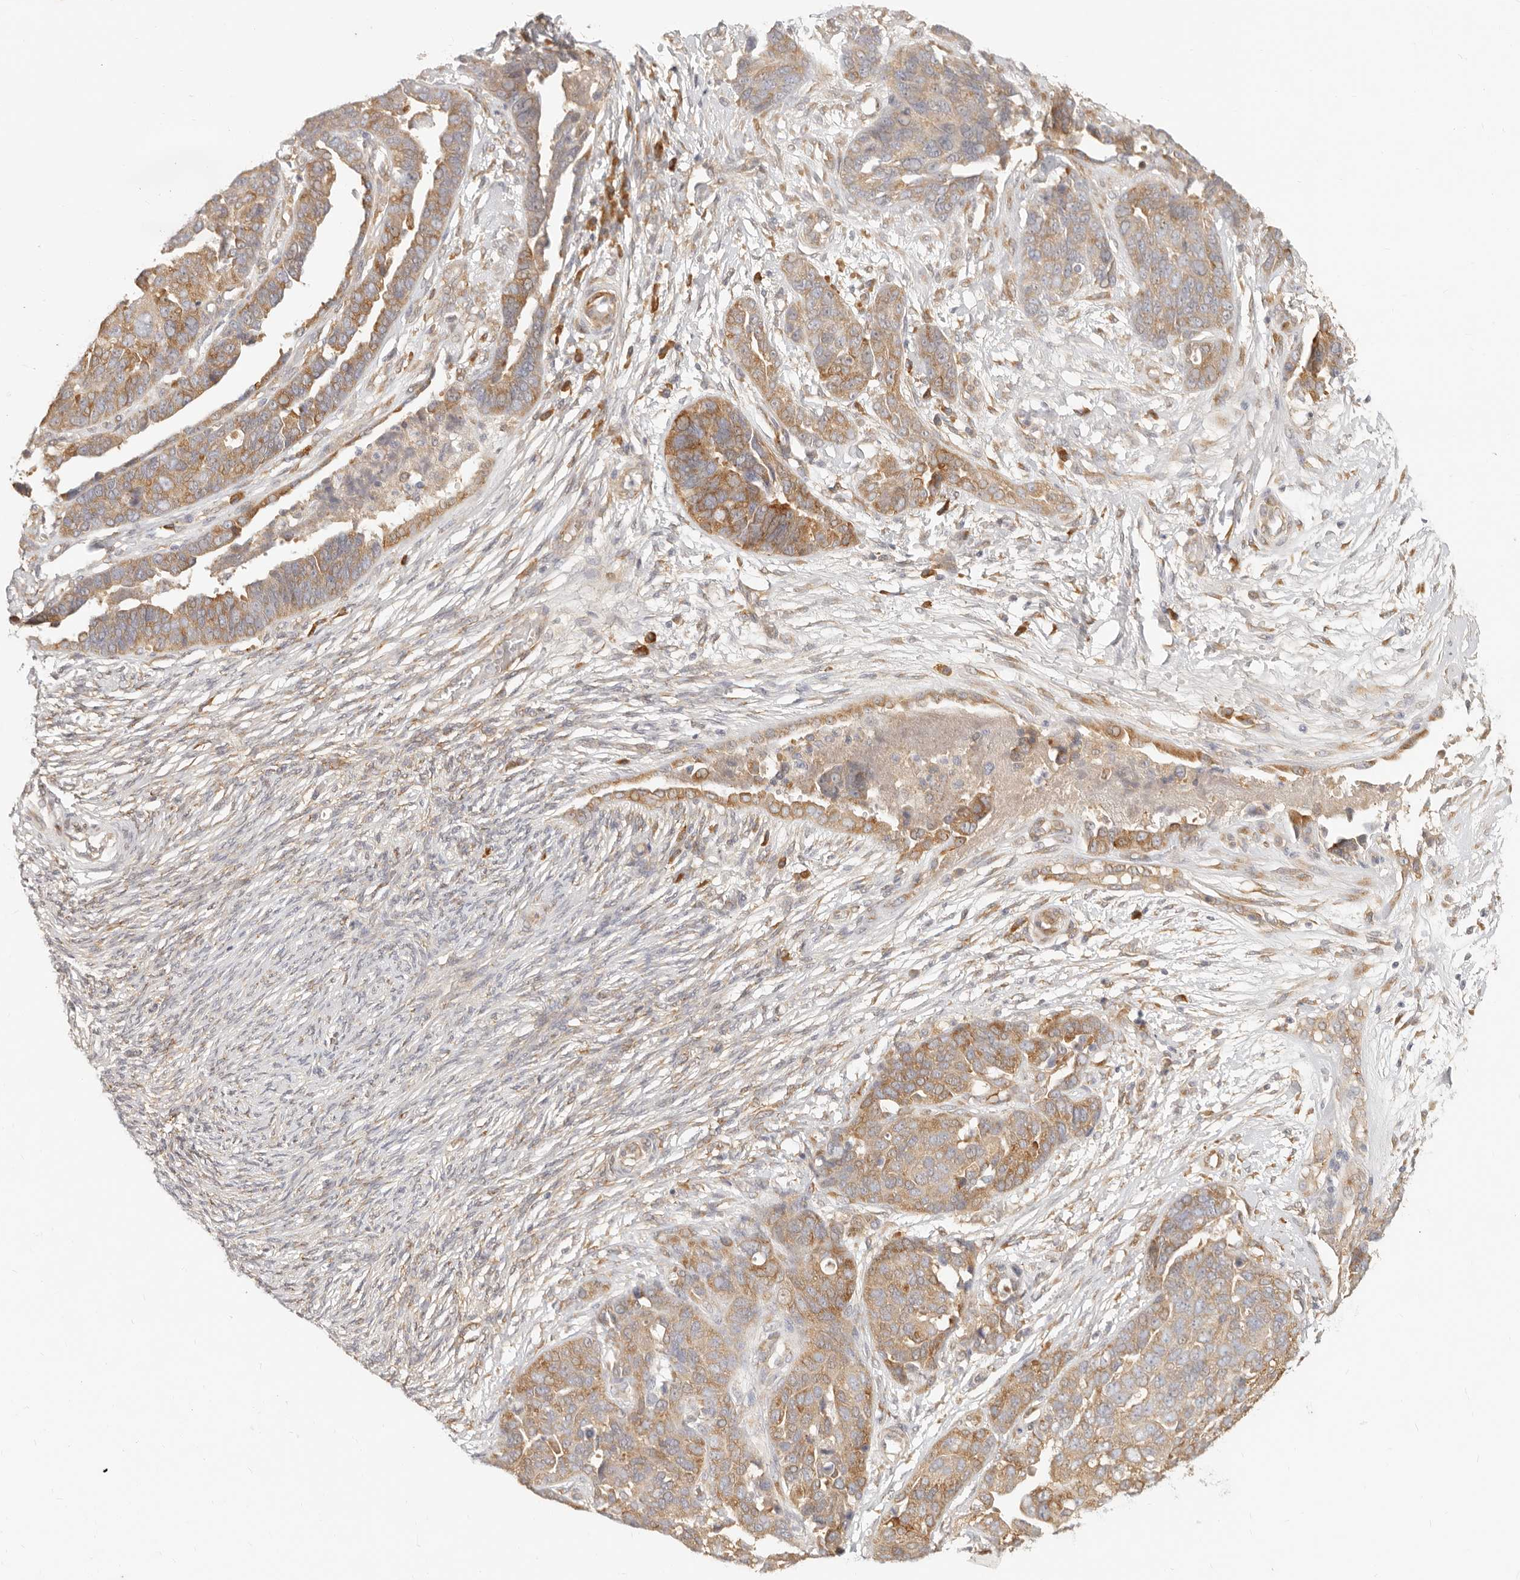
{"staining": {"intensity": "moderate", "quantity": "25%-75%", "location": "cytoplasmic/membranous"}, "tissue": "ovarian cancer", "cell_type": "Tumor cells", "image_type": "cancer", "snomed": [{"axis": "morphology", "description": "Cystadenocarcinoma, serous, NOS"}, {"axis": "topography", "description": "Ovary"}], "caption": "This is a photomicrograph of immunohistochemistry (IHC) staining of ovarian cancer (serous cystadenocarcinoma), which shows moderate staining in the cytoplasmic/membranous of tumor cells.", "gene": "PABPC4", "patient": {"sex": "female", "age": 44}}